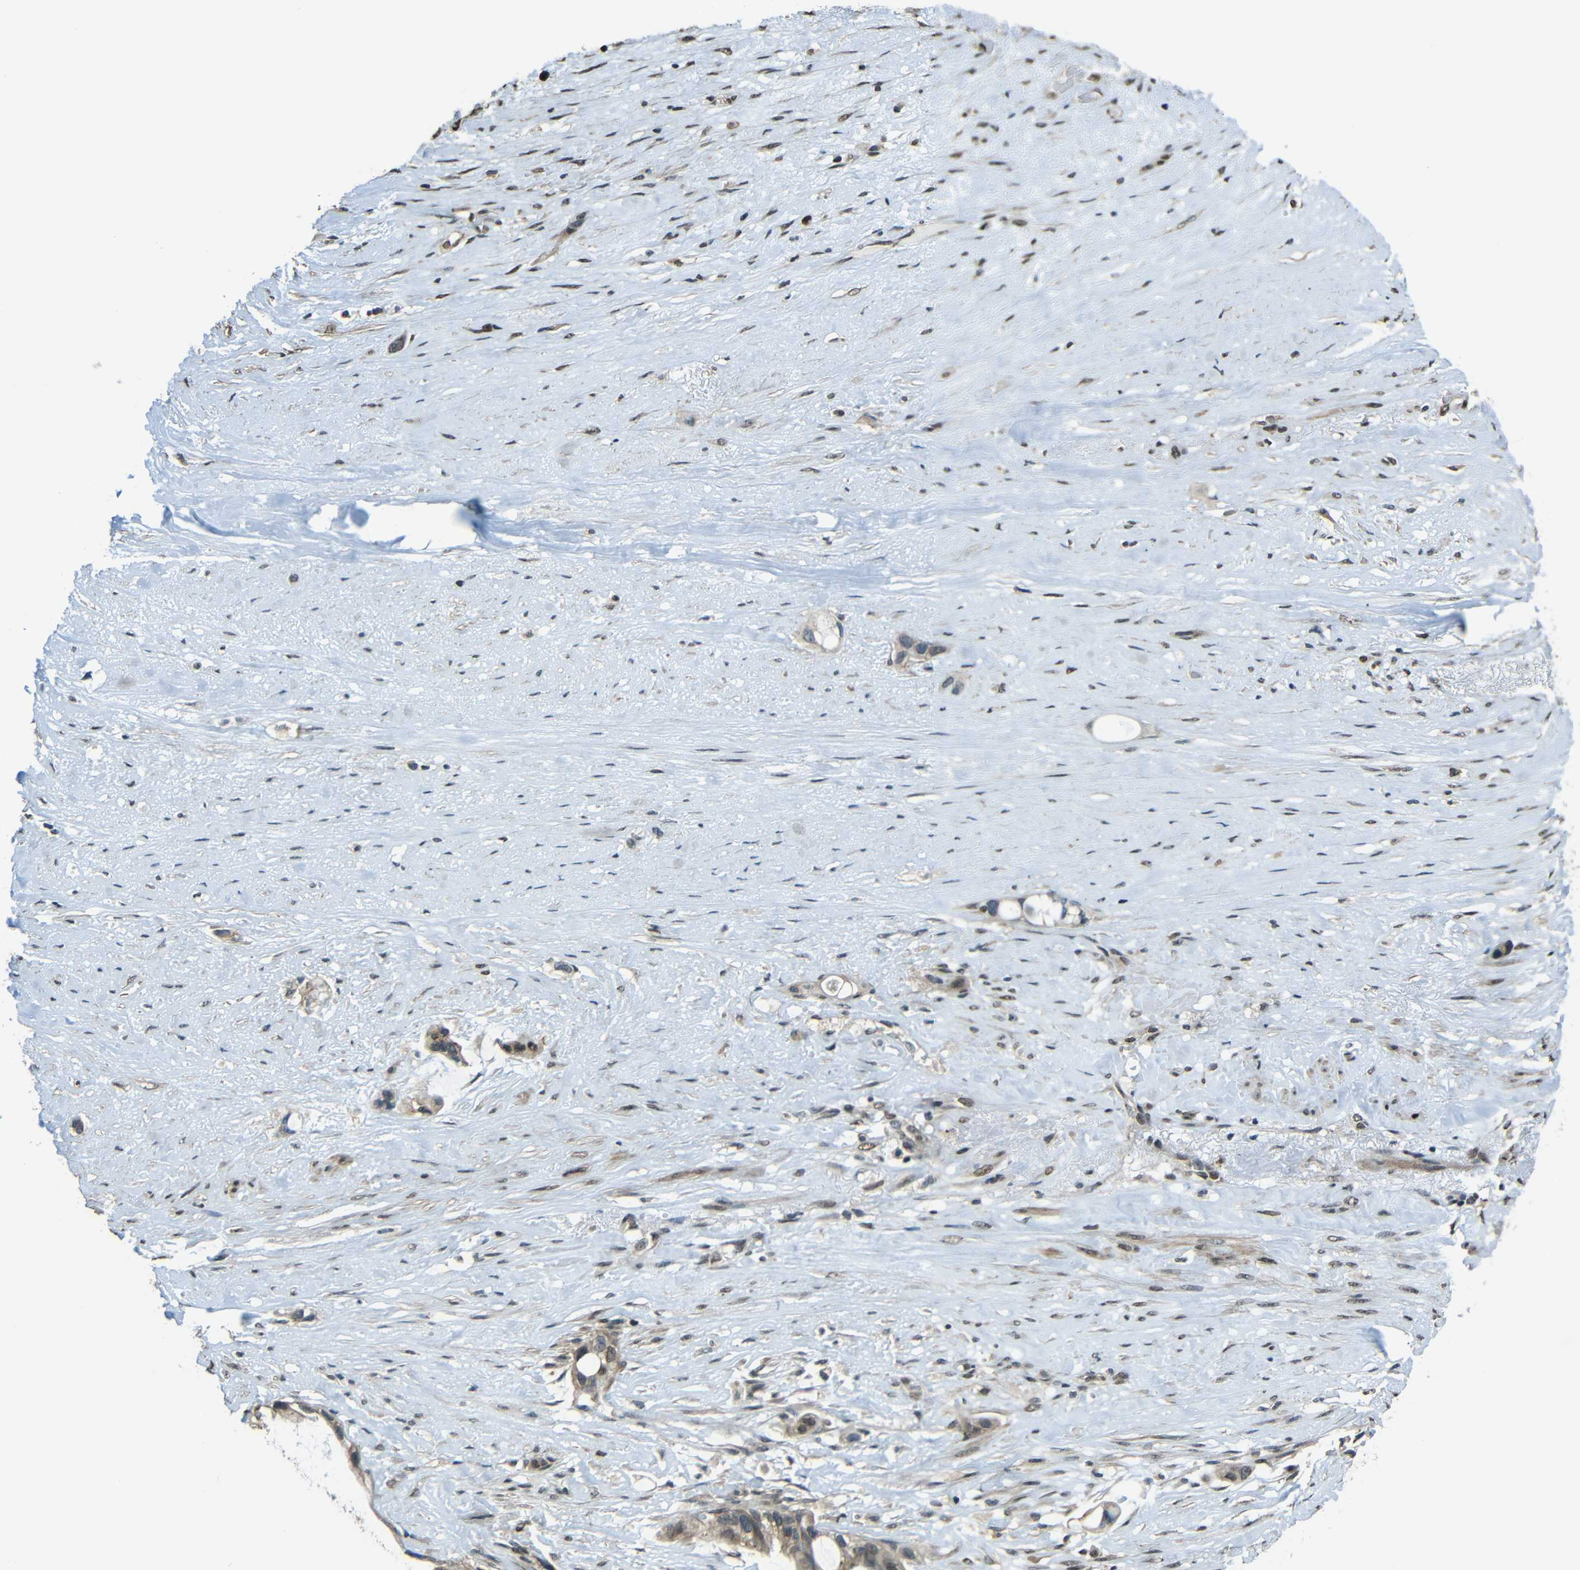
{"staining": {"intensity": "weak", "quantity": "25%-75%", "location": "cytoplasmic/membranous,nuclear"}, "tissue": "liver cancer", "cell_type": "Tumor cells", "image_type": "cancer", "snomed": [{"axis": "morphology", "description": "Cholangiocarcinoma"}, {"axis": "topography", "description": "Liver"}], "caption": "Liver cancer was stained to show a protein in brown. There is low levels of weak cytoplasmic/membranous and nuclear positivity in about 25%-75% of tumor cells. (IHC, brightfield microscopy, high magnification).", "gene": "PSIP1", "patient": {"sex": "female", "age": 65}}